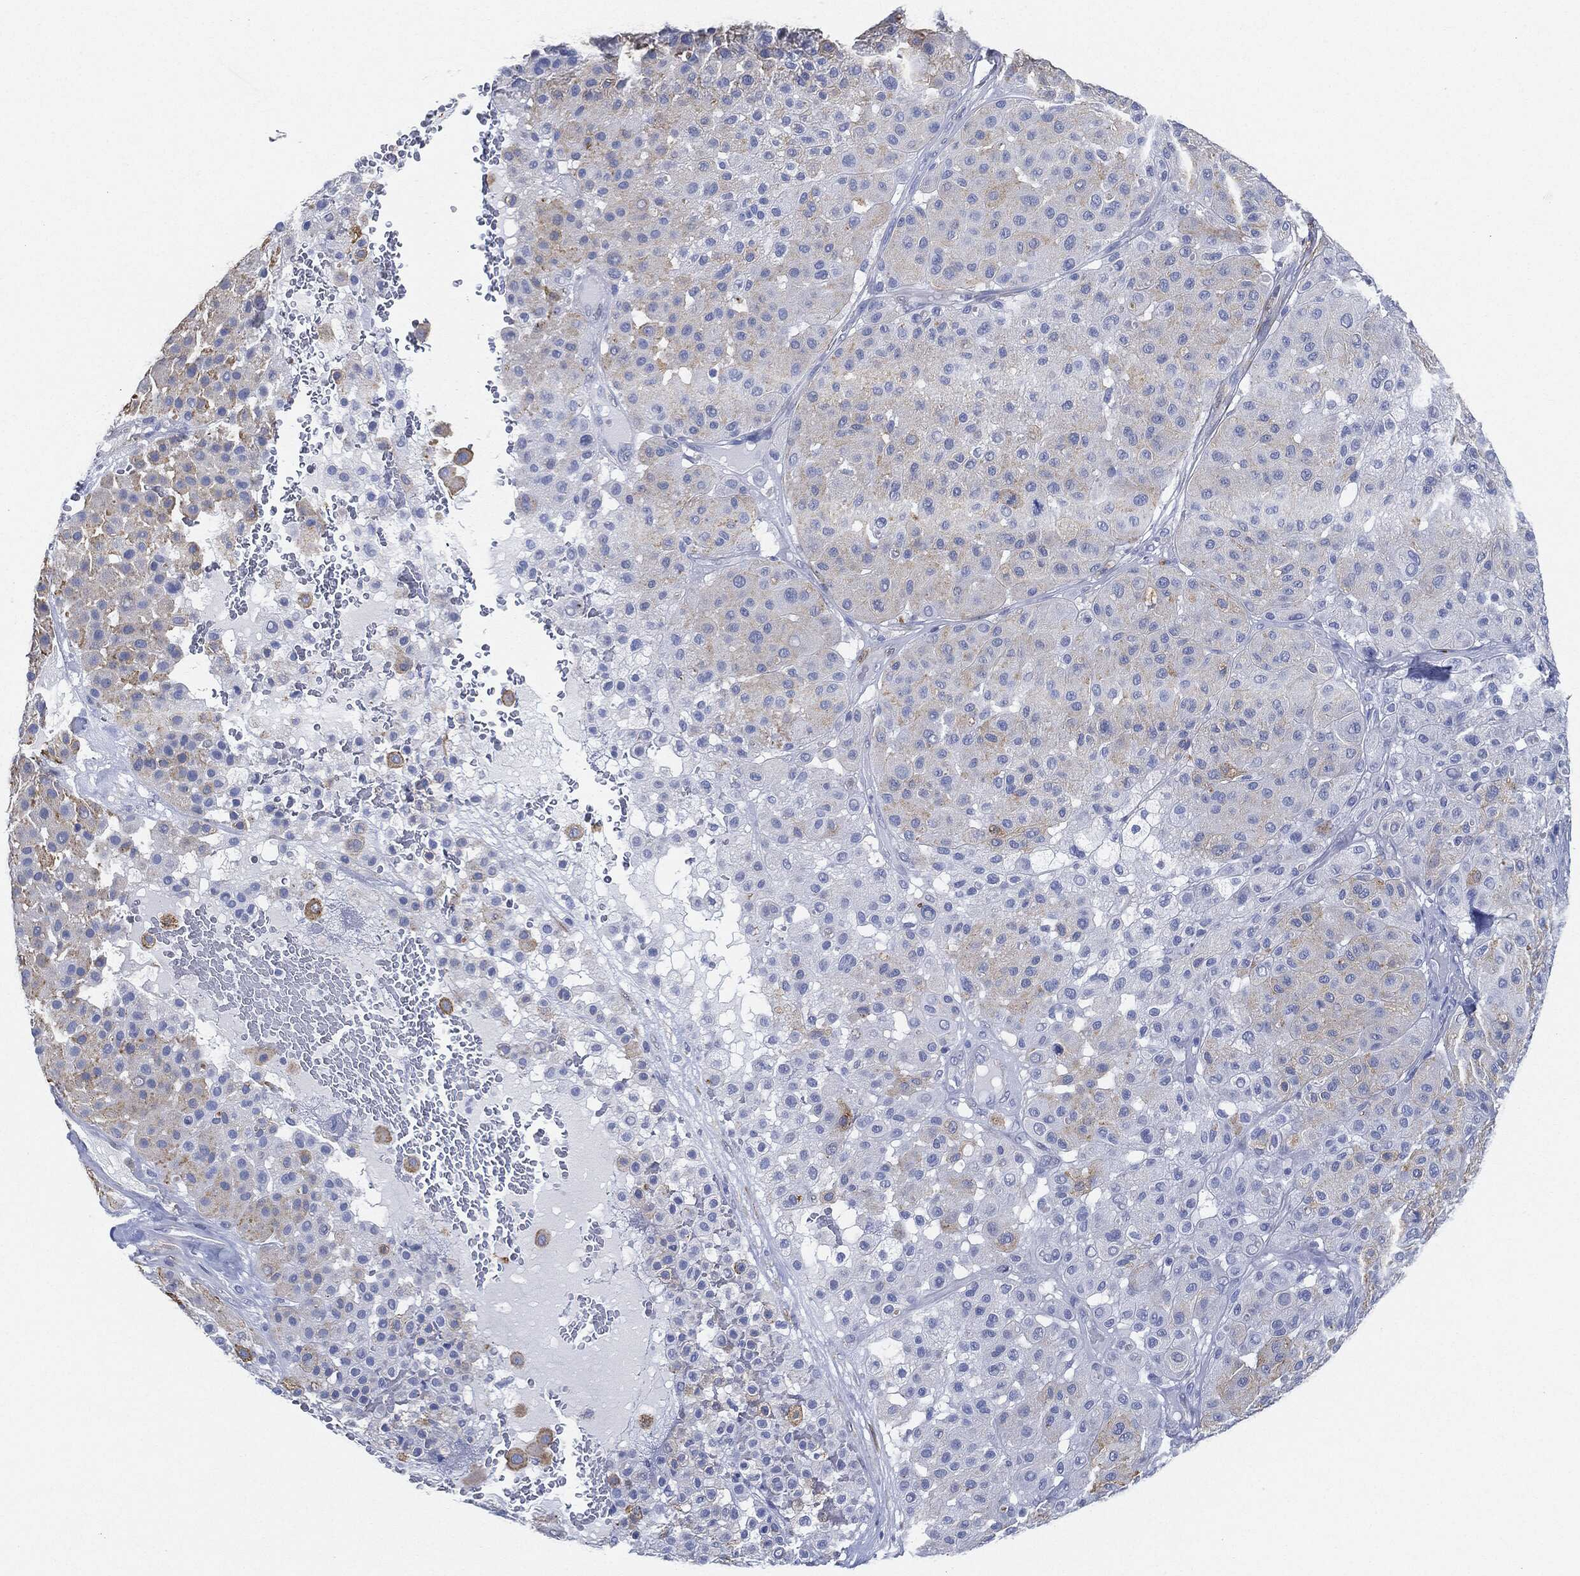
{"staining": {"intensity": "weak", "quantity": "25%-75%", "location": "cytoplasmic/membranous"}, "tissue": "melanoma", "cell_type": "Tumor cells", "image_type": "cancer", "snomed": [{"axis": "morphology", "description": "Malignant melanoma, Metastatic site"}, {"axis": "topography", "description": "Smooth muscle"}], "caption": "Brown immunohistochemical staining in human melanoma displays weak cytoplasmic/membranous staining in about 25%-75% of tumor cells.", "gene": "TAGLN", "patient": {"sex": "male", "age": 41}}